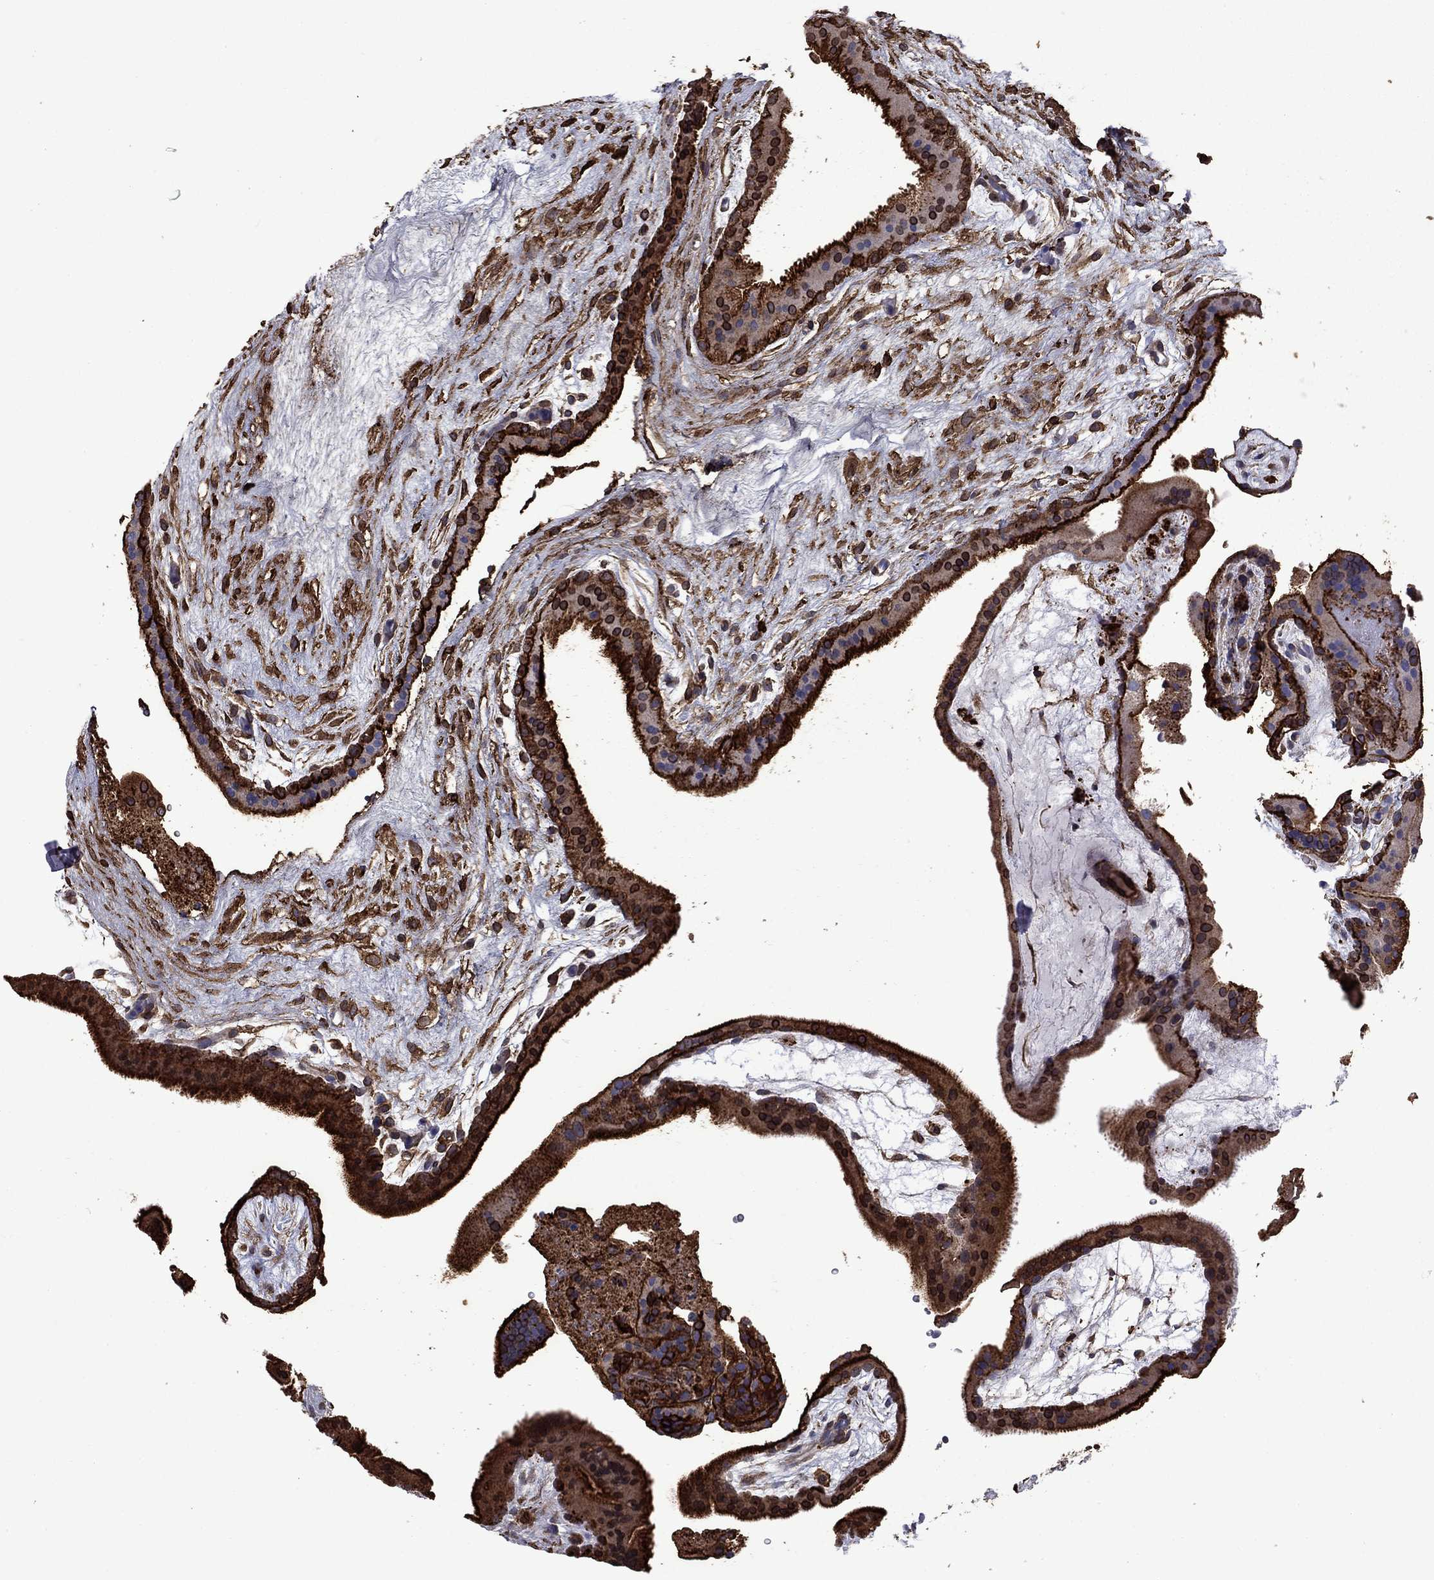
{"staining": {"intensity": "strong", "quantity": "<25%", "location": "cytoplasmic/membranous"}, "tissue": "placenta", "cell_type": "Decidual cells", "image_type": "normal", "snomed": [{"axis": "morphology", "description": "Normal tissue, NOS"}, {"axis": "topography", "description": "Placenta"}], "caption": "Immunohistochemical staining of unremarkable placenta displays <25% levels of strong cytoplasmic/membranous protein staining in about <25% of decidual cells.", "gene": "PLAU", "patient": {"sex": "female", "age": 19}}